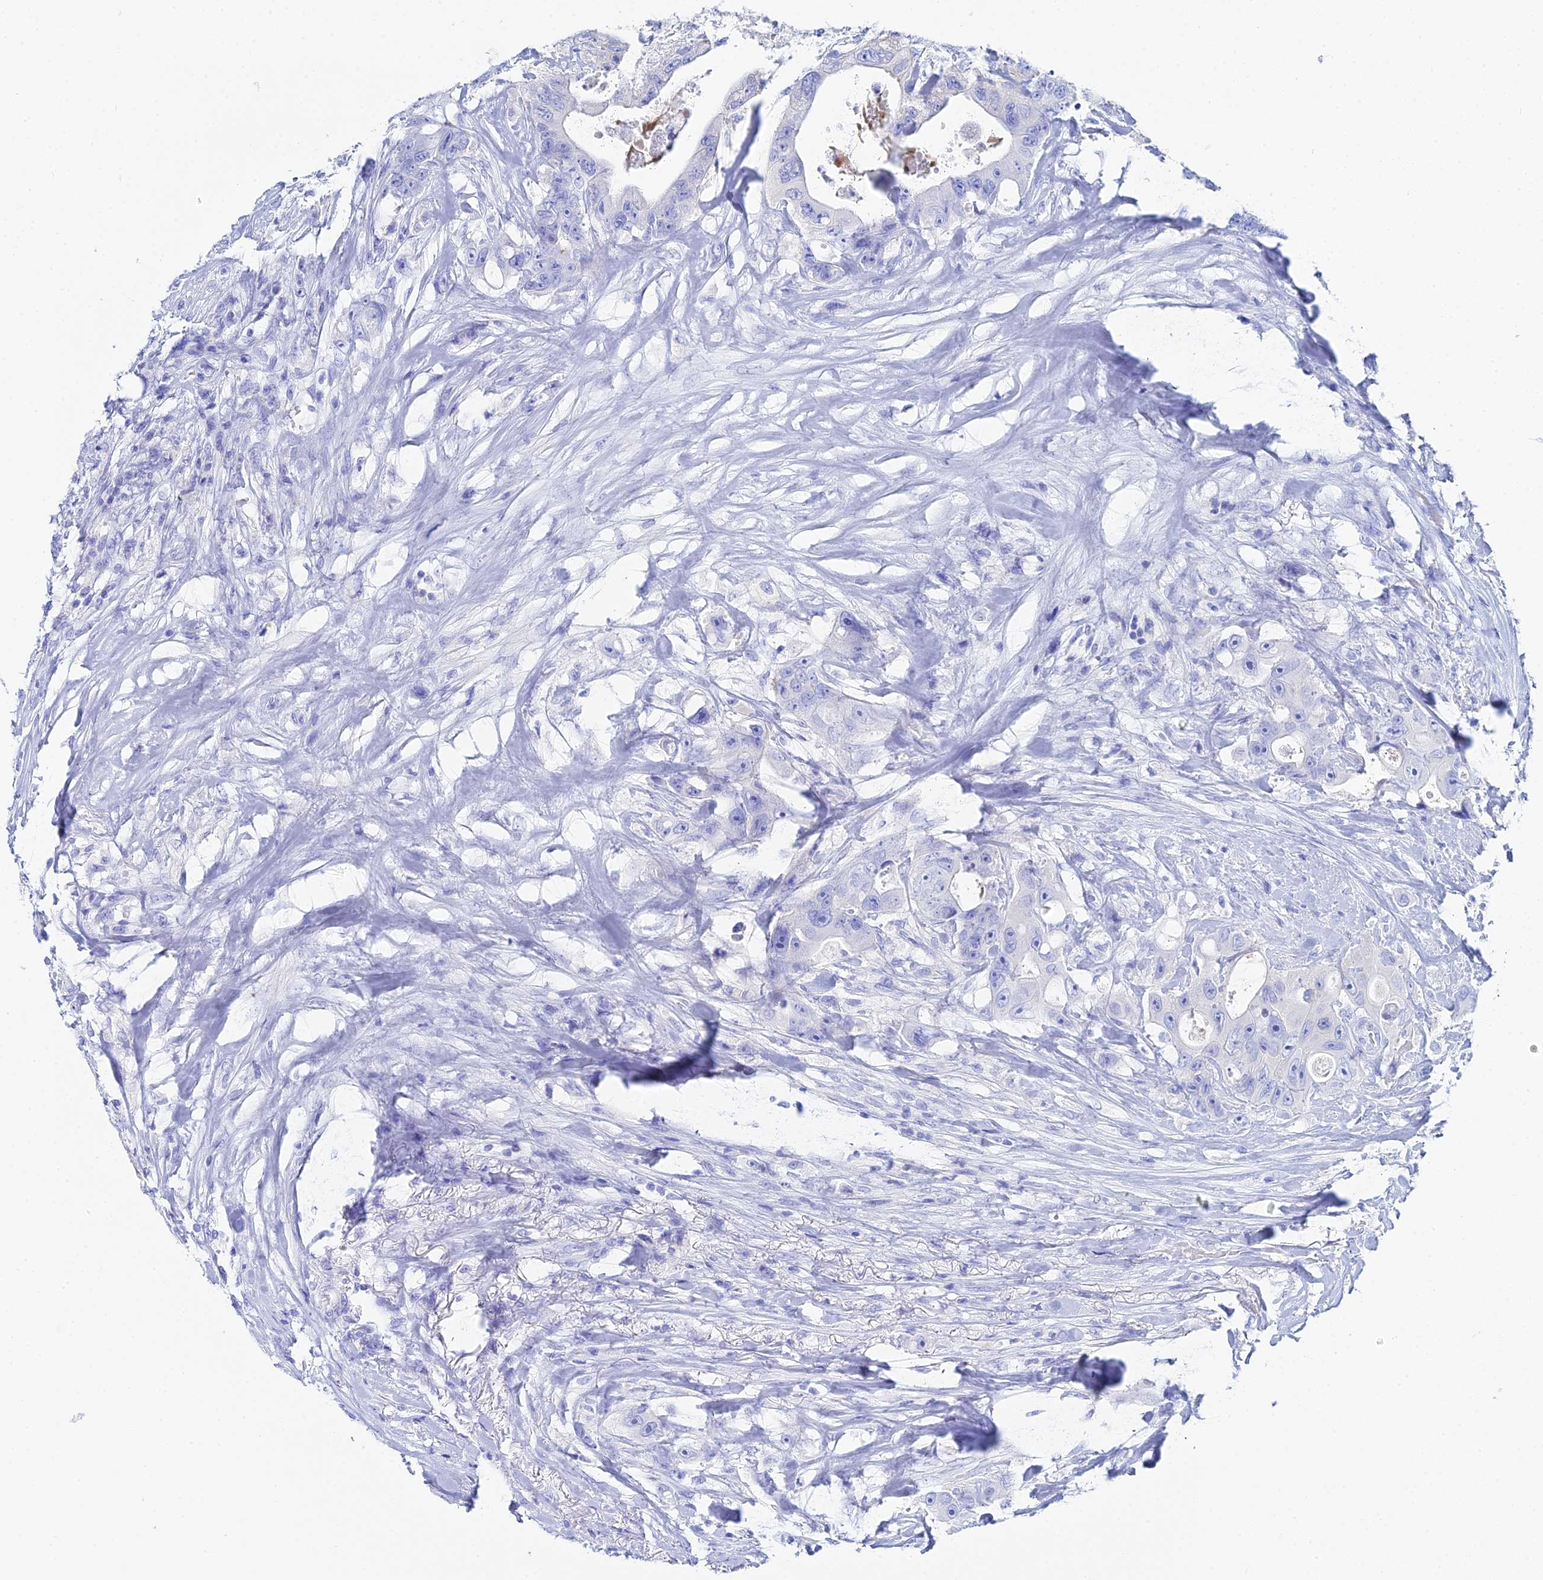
{"staining": {"intensity": "negative", "quantity": "none", "location": "none"}, "tissue": "colorectal cancer", "cell_type": "Tumor cells", "image_type": "cancer", "snomed": [{"axis": "morphology", "description": "Adenocarcinoma, NOS"}, {"axis": "topography", "description": "Colon"}], "caption": "Tumor cells are negative for brown protein staining in colorectal cancer.", "gene": "CELA3A", "patient": {"sex": "female", "age": 46}}